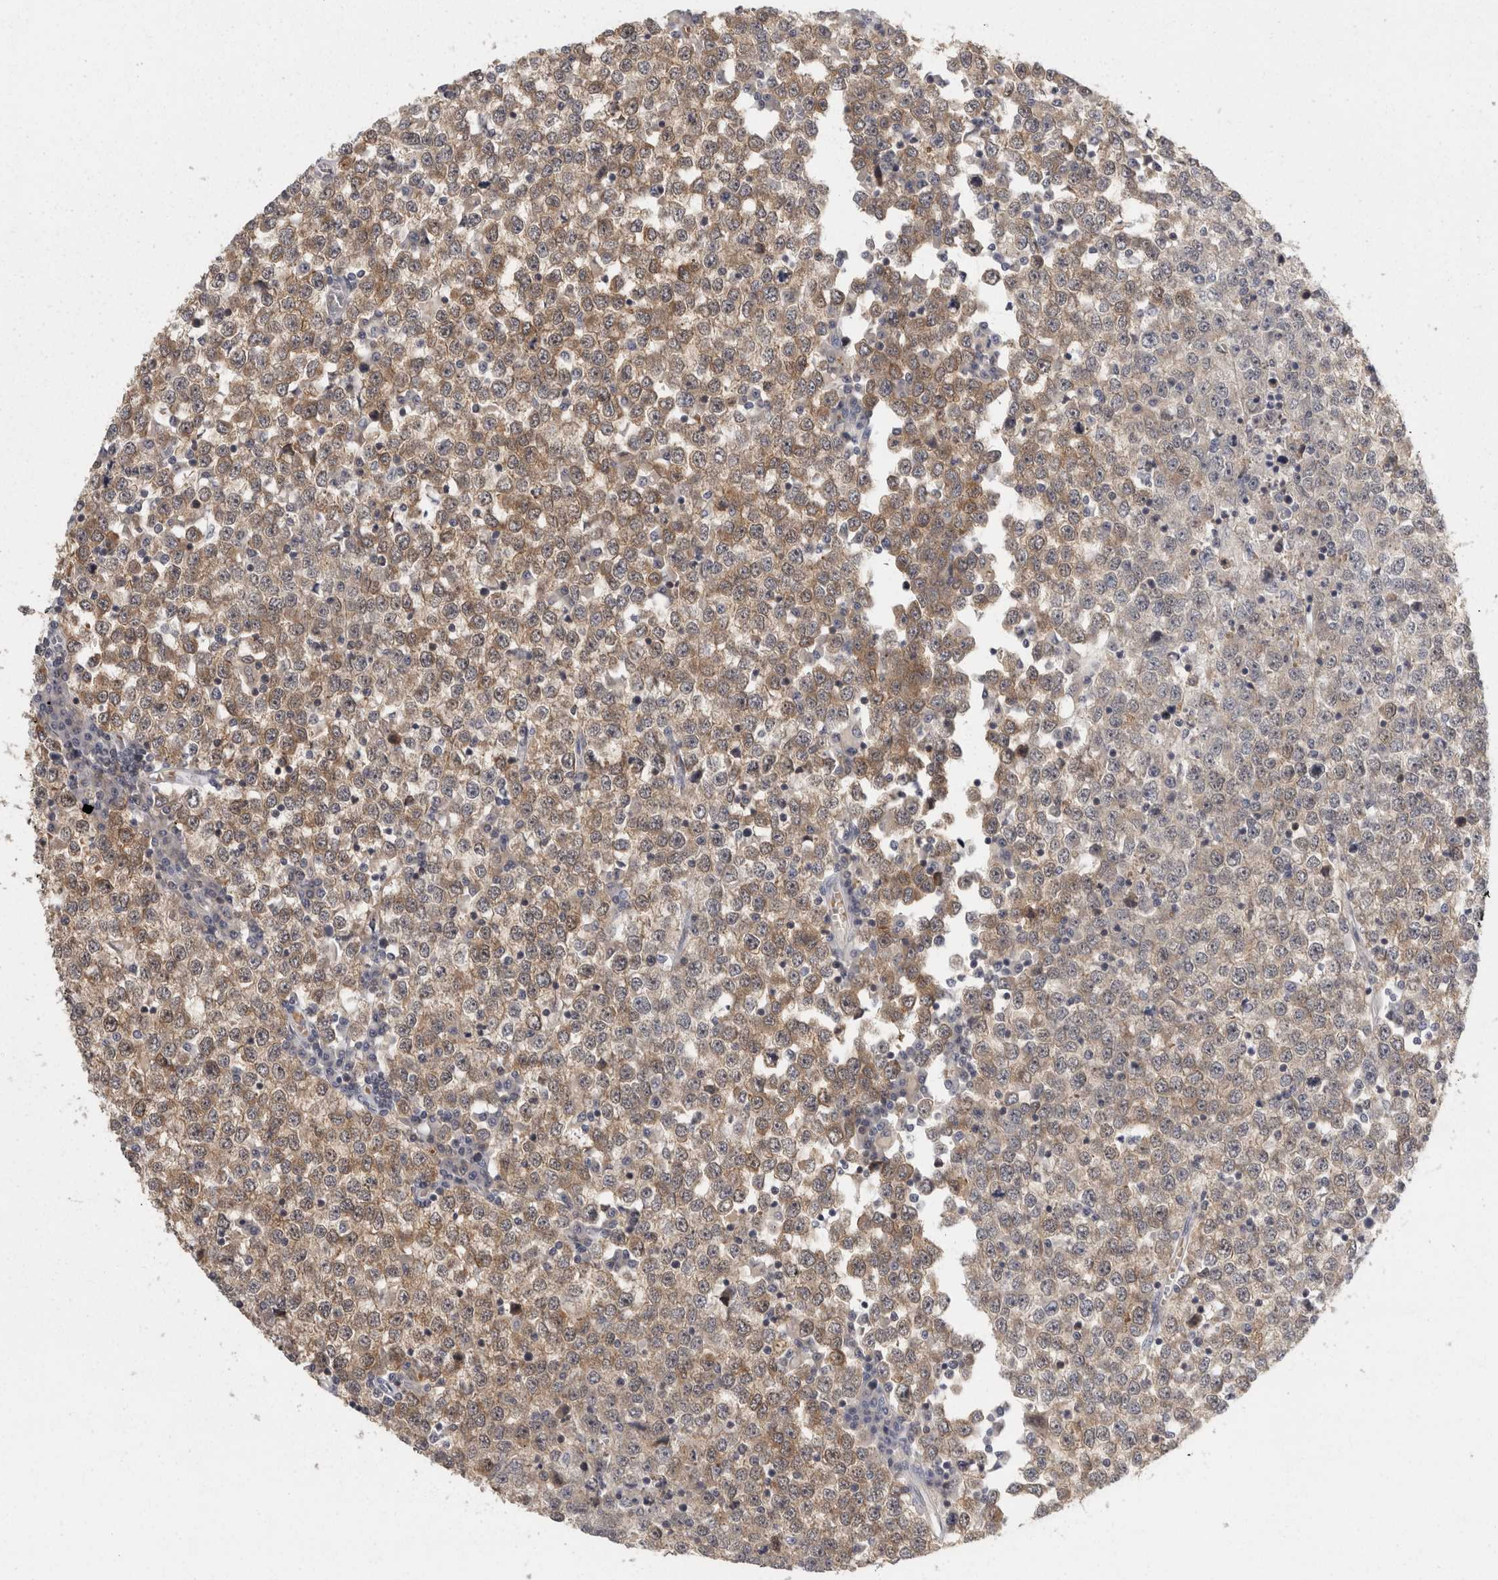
{"staining": {"intensity": "weak", "quantity": "<25%", "location": "cytoplasmic/membranous"}, "tissue": "testis cancer", "cell_type": "Tumor cells", "image_type": "cancer", "snomed": [{"axis": "morphology", "description": "Seminoma, NOS"}, {"axis": "topography", "description": "Testis"}], "caption": "Human testis seminoma stained for a protein using immunohistochemistry exhibits no positivity in tumor cells.", "gene": "ACAT2", "patient": {"sex": "male", "age": 65}}